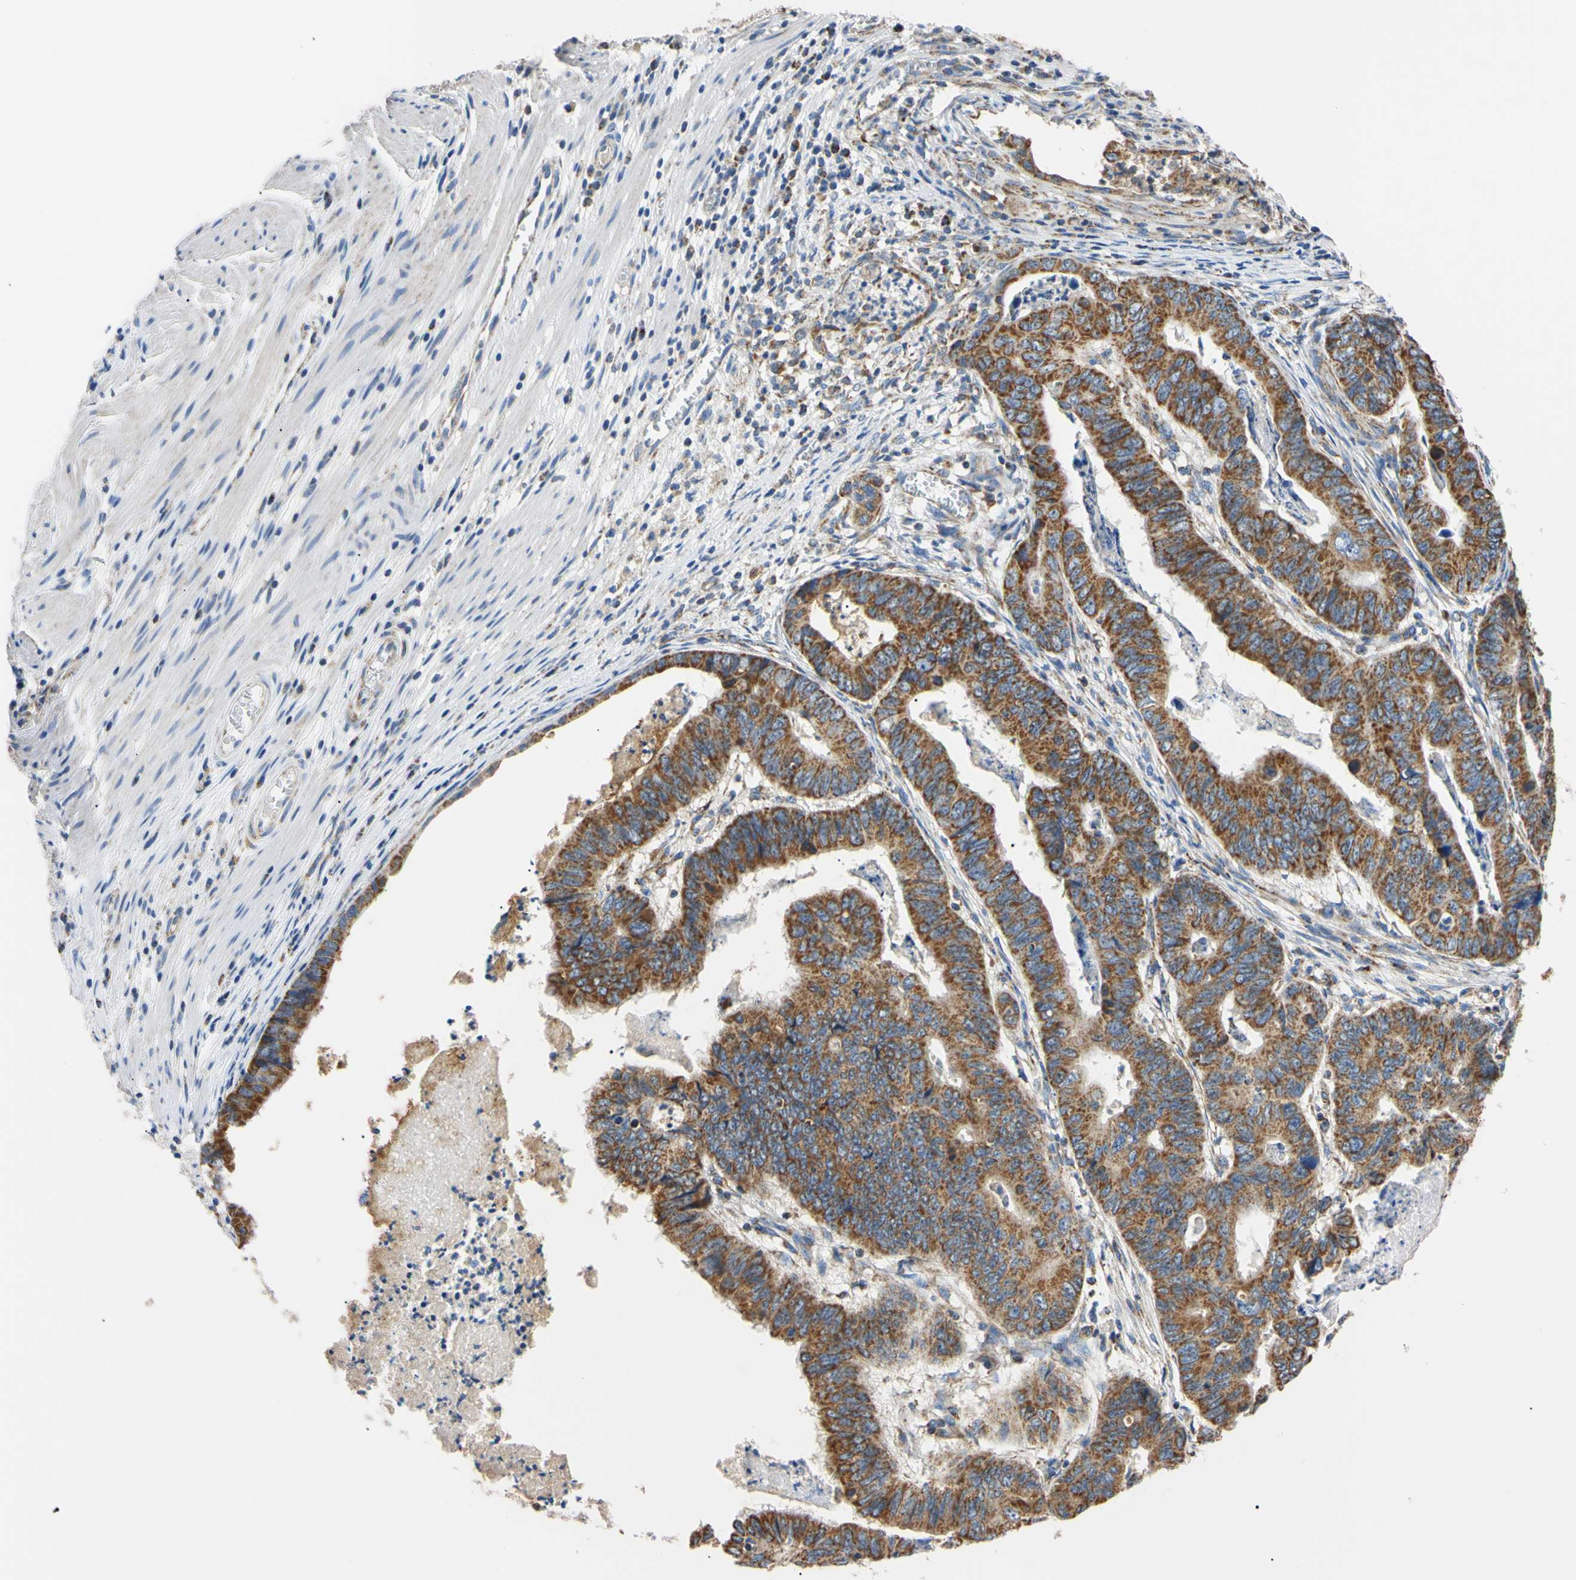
{"staining": {"intensity": "strong", "quantity": ">75%", "location": "cytoplasmic/membranous"}, "tissue": "stomach cancer", "cell_type": "Tumor cells", "image_type": "cancer", "snomed": [{"axis": "morphology", "description": "Adenocarcinoma, NOS"}, {"axis": "topography", "description": "Stomach, lower"}], "caption": "Stomach cancer (adenocarcinoma) stained with DAB (3,3'-diaminobenzidine) immunohistochemistry (IHC) shows high levels of strong cytoplasmic/membranous staining in about >75% of tumor cells.", "gene": "CLPP", "patient": {"sex": "male", "age": 77}}